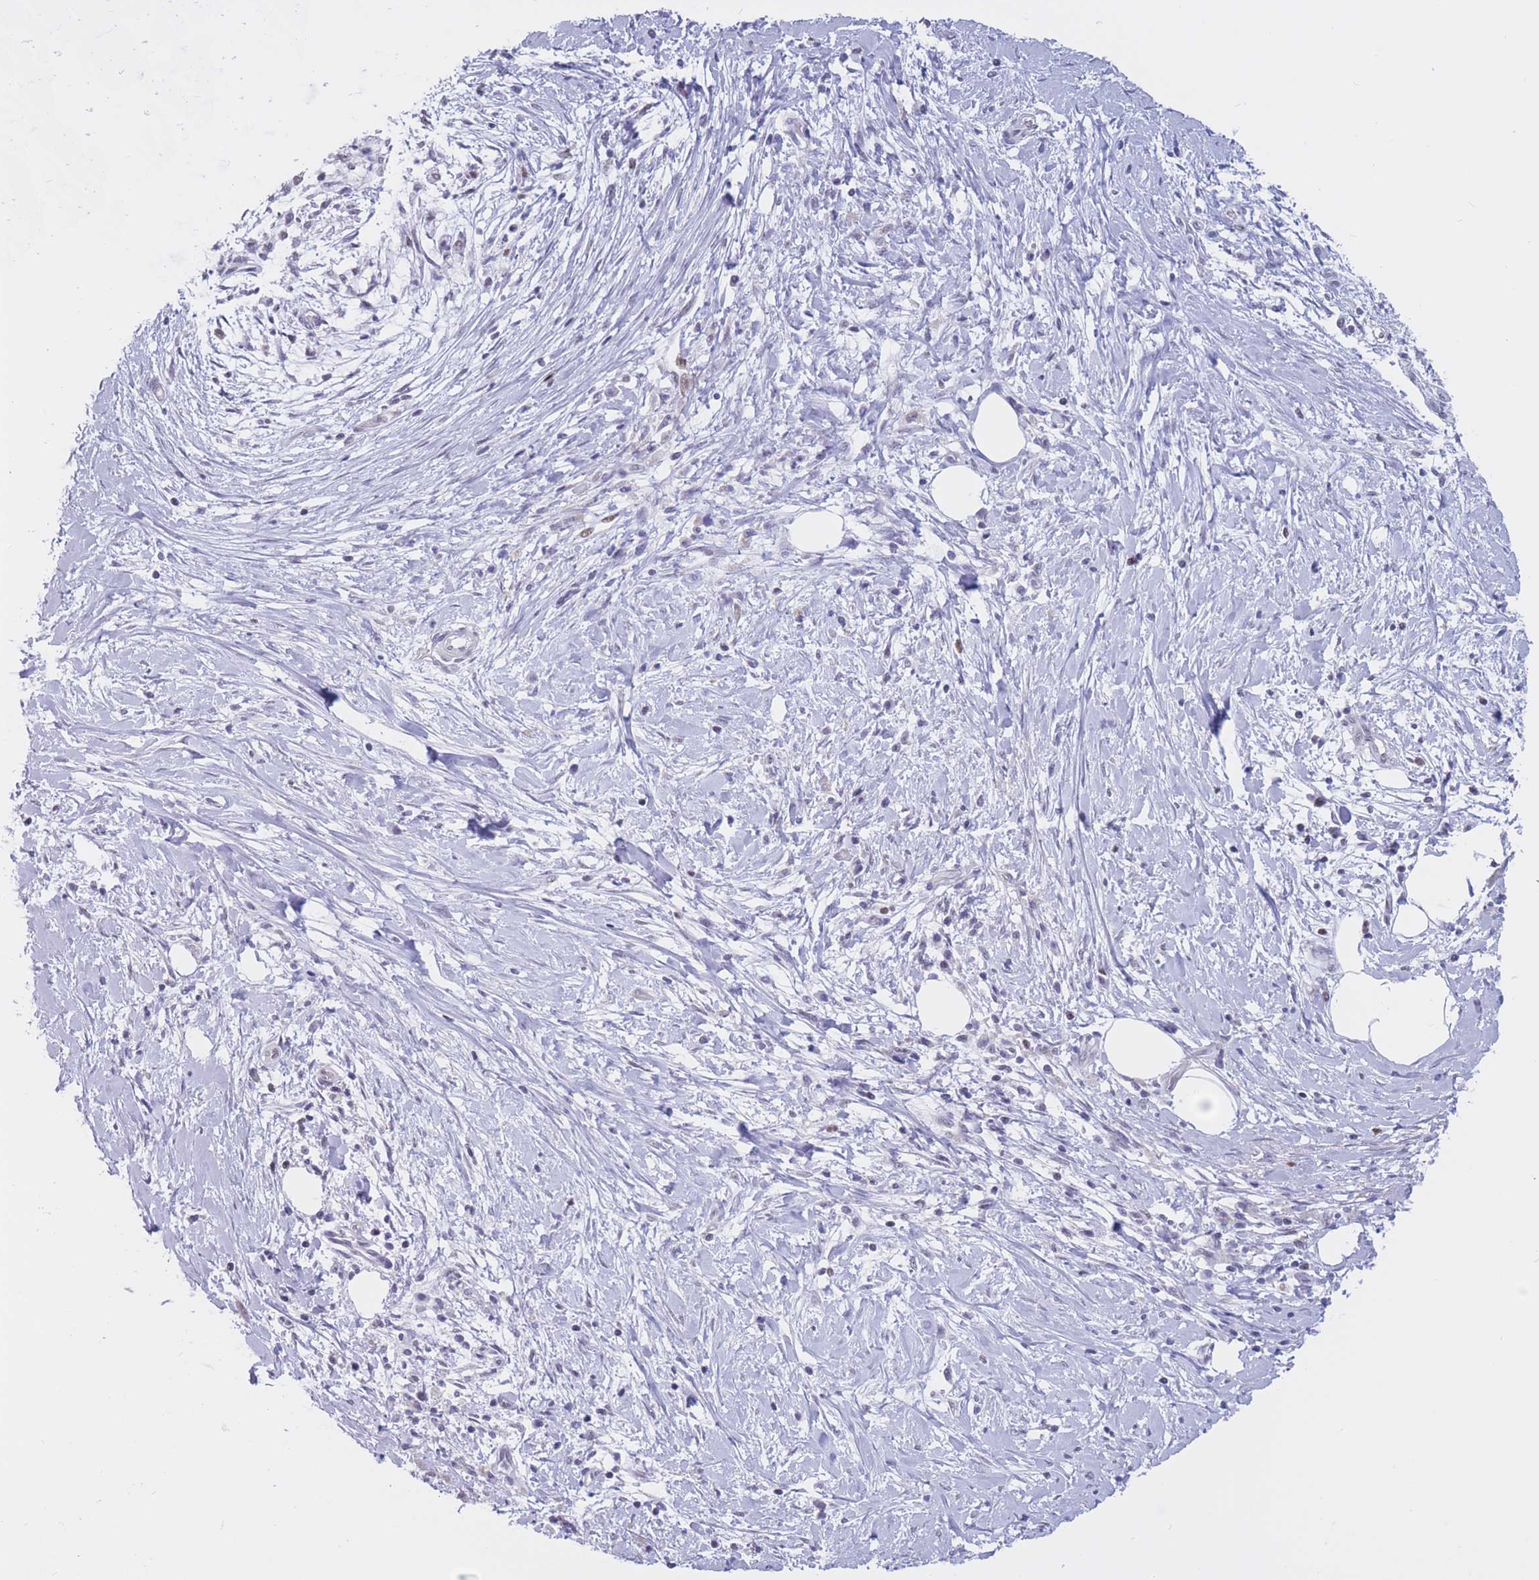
{"staining": {"intensity": "negative", "quantity": "none", "location": "none"}, "tissue": "pancreatic cancer", "cell_type": "Tumor cells", "image_type": "cancer", "snomed": [{"axis": "morphology", "description": "Adenocarcinoma, NOS"}, {"axis": "topography", "description": "Pancreas"}], "caption": "A photomicrograph of adenocarcinoma (pancreatic) stained for a protein displays no brown staining in tumor cells.", "gene": "NASP", "patient": {"sex": "male", "age": 58}}